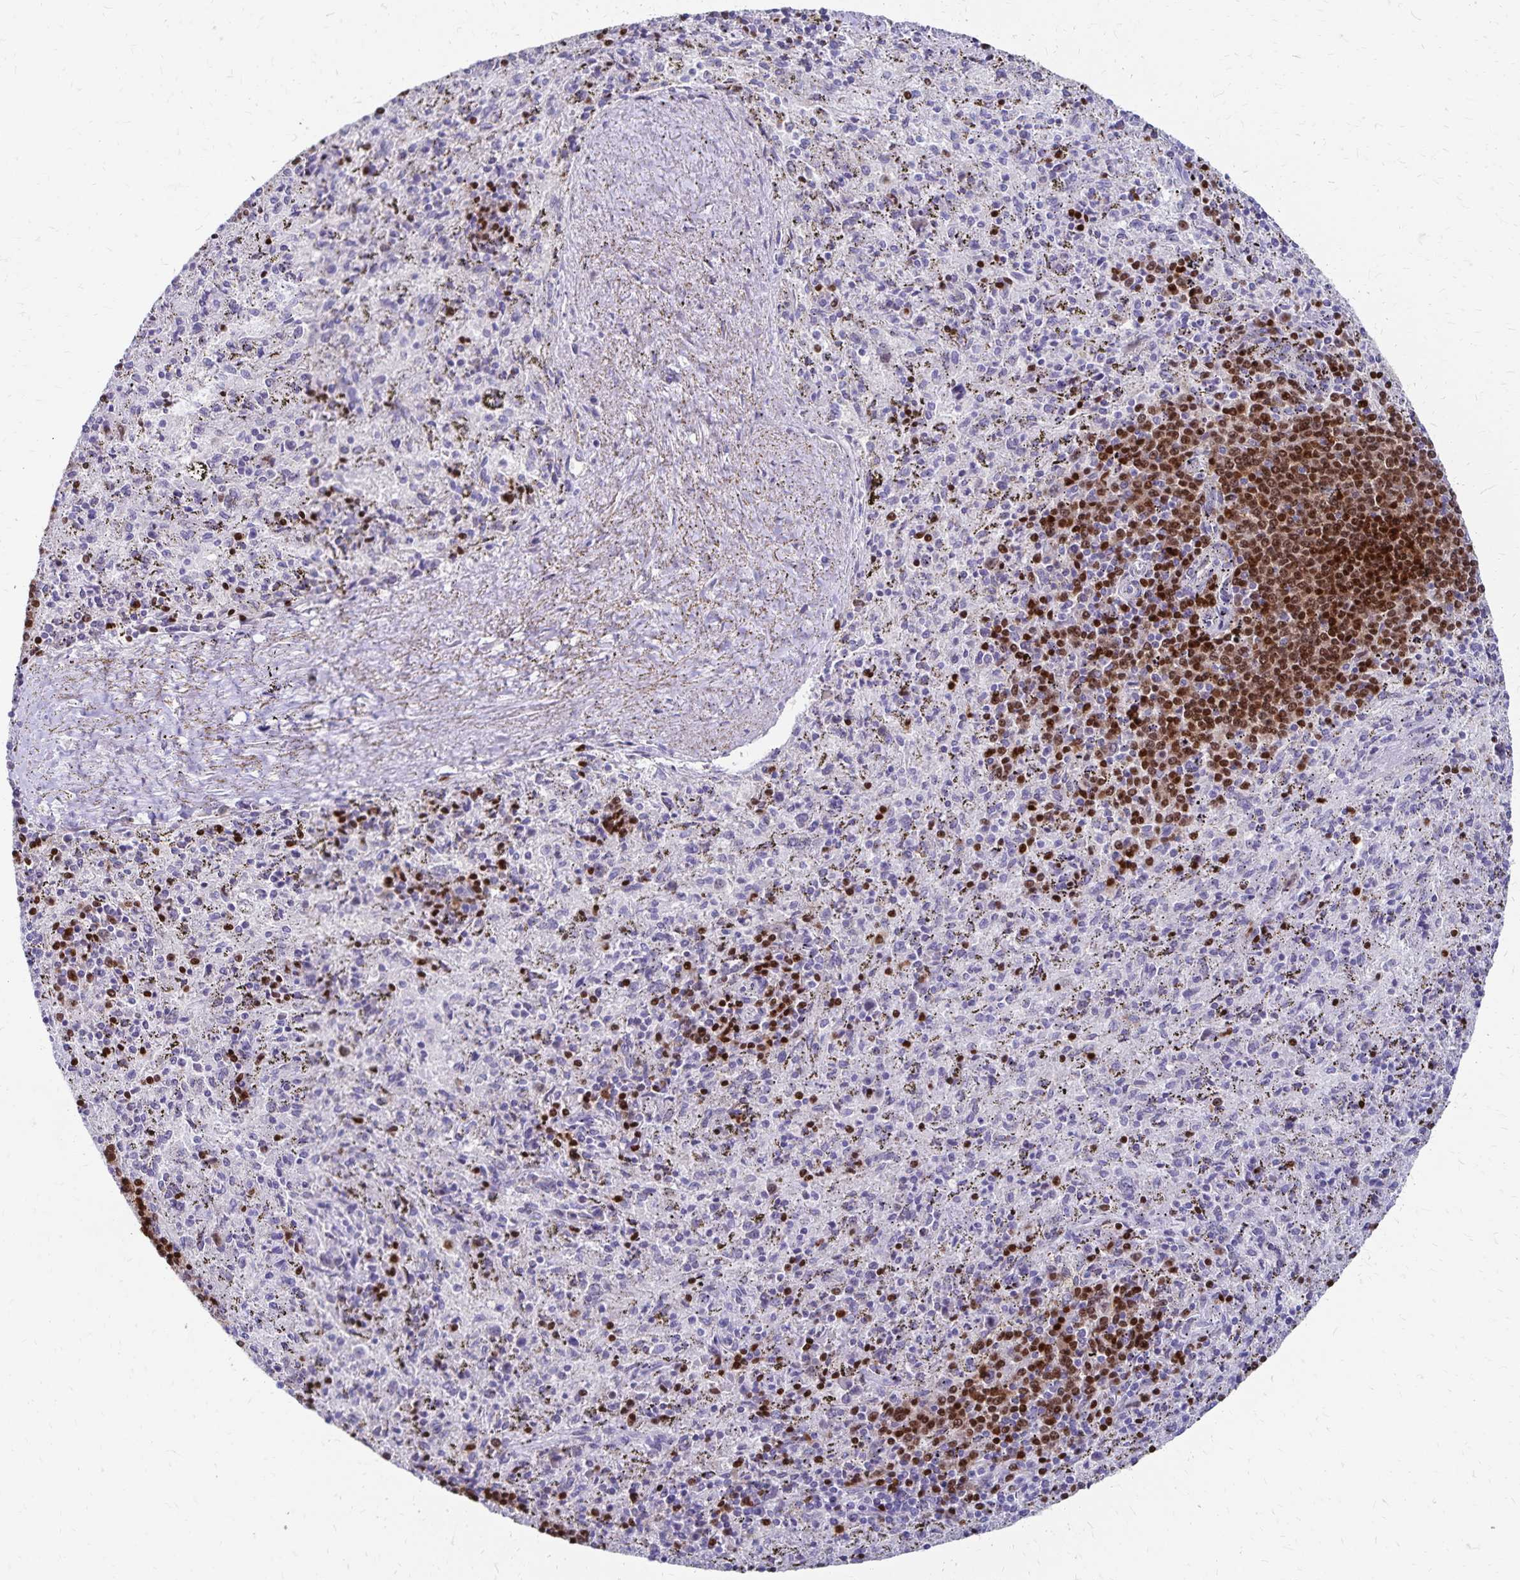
{"staining": {"intensity": "strong", "quantity": "<25%", "location": "nuclear"}, "tissue": "spleen", "cell_type": "Cells in red pulp", "image_type": "normal", "snomed": [{"axis": "morphology", "description": "Normal tissue, NOS"}, {"axis": "topography", "description": "Spleen"}], "caption": "Brown immunohistochemical staining in normal human spleen displays strong nuclear positivity in about <25% of cells in red pulp. Nuclei are stained in blue.", "gene": "PAX5", "patient": {"sex": "male", "age": 57}}